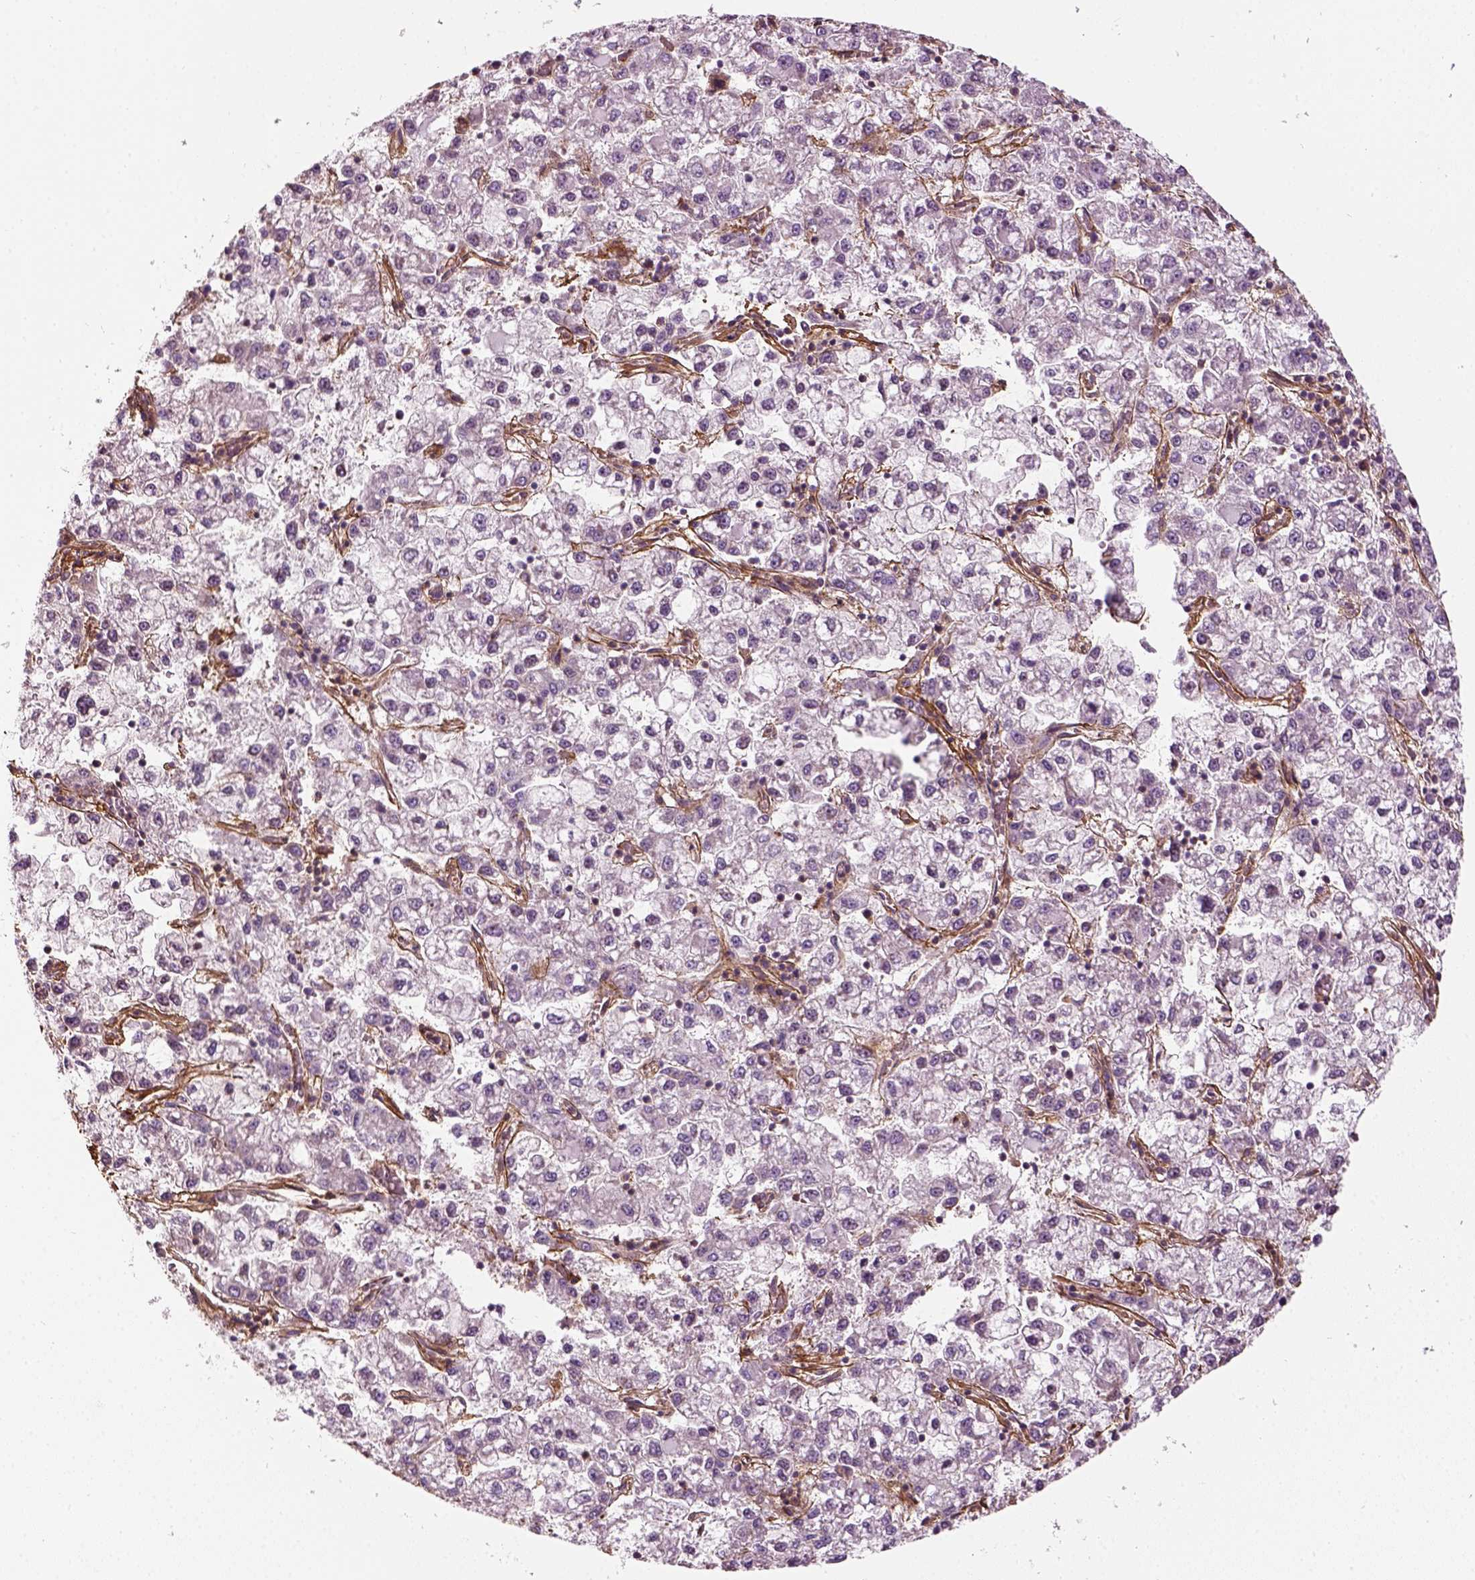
{"staining": {"intensity": "negative", "quantity": "none", "location": "none"}, "tissue": "liver cancer", "cell_type": "Tumor cells", "image_type": "cancer", "snomed": [{"axis": "morphology", "description": "Carcinoma, Hepatocellular, NOS"}, {"axis": "topography", "description": "Liver"}], "caption": "Tumor cells show no significant staining in liver cancer (hepatocellular carcinoma).", "gene": "COL6A2", "patient": {"sex": "male", "age": 40}}